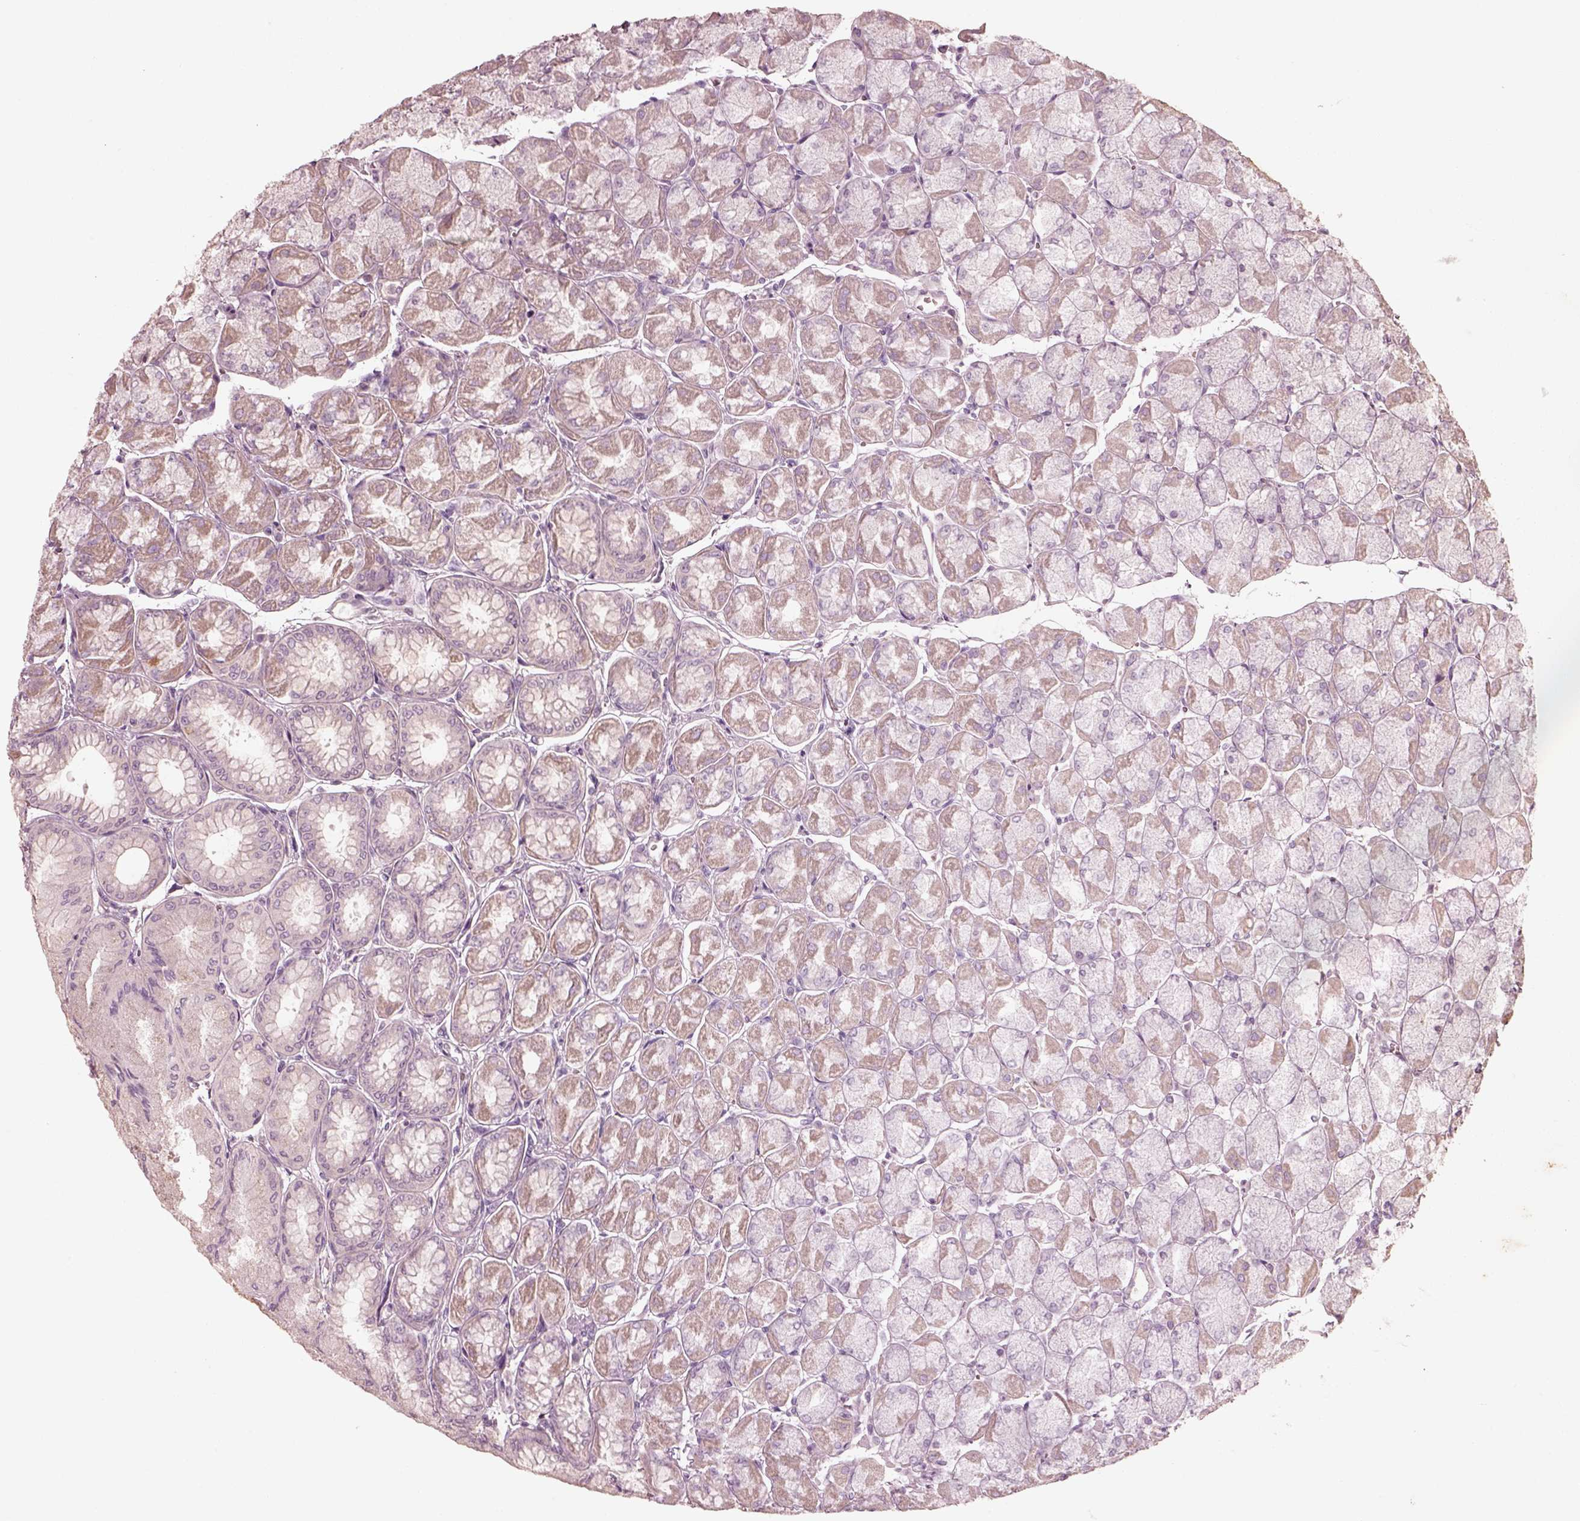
{"staining": {"intensity": "moderate", "quantity": ">75%", "location": "cytoplasmic/membranous"}, "tissue": "stomach", "cell_type": "Glandular cells", "image_type": "normal", "snomed": [{"axis": "morphology", "description": "Normal tissue, NOS"}, {"axis": "topography", "description": "Stomach, upper"}], "caption": "Moderate cytoplasmic/membranous expression for a protein is present in approximately >75% of glandular cells of normal stomach using immunohistochemistry (IHC).", "gene": "CNOT2", "patient": {"sex": "male", "age": 60}}